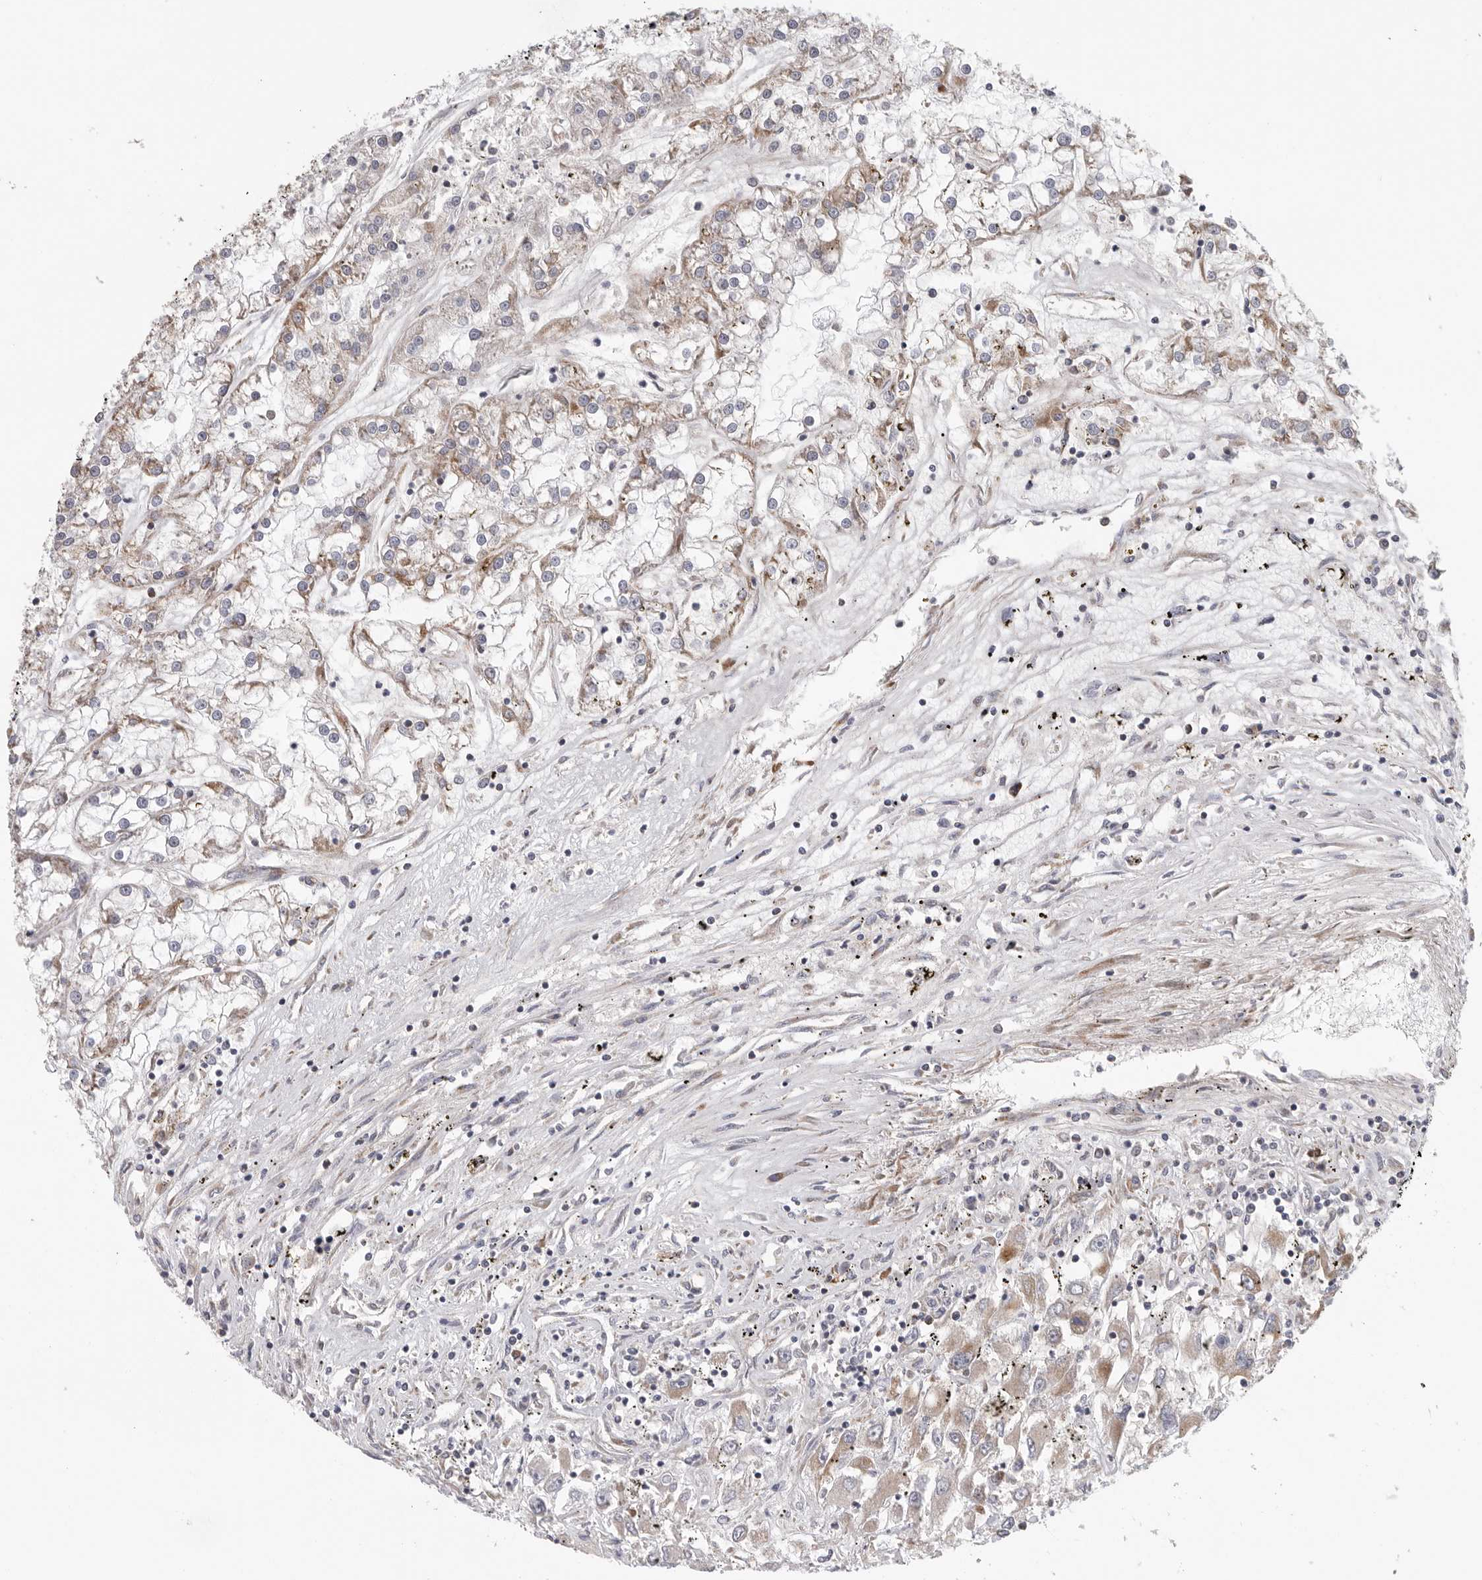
{"staining": {"intensity": "weak", "quantity": "25%-75%", "location": "cytoplasmic/membranous"}, "tissue": "renal cancer", "cell_type": "Tumor cells", "image_type": "cancer", "snomed": [{"axis": "morphology", "description": "Adenocarcinoma, NOS"}, {"axis": "topography", "description": "Kidney"}], "caption": "Renal adenocarcinoma stained for a protein (brown) displays weak cytoplasmic/membranous positive expression in about 25%-75% of tumor cells.", "gene": "FKBP8", "patient": {"sex": "female", "age": 52}}